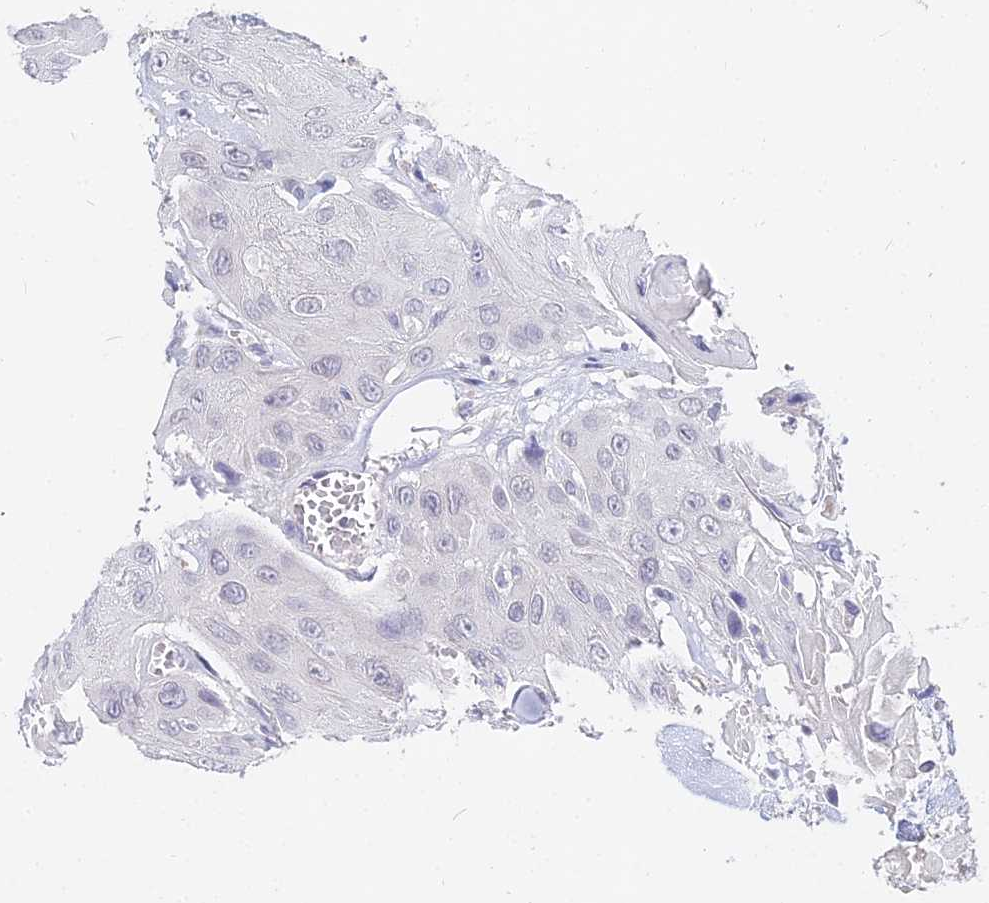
{"staining": {"intensity": "negative", "quantity": "none", "location": "none"}, "tissue": "head and neck cancer", "cell_type": "Tumor cells", "image_type": "cancer", "snomed": [{"axis": "morphology", "description": "Squamous cell carcinoma, NOS"}, {"axis": "topography", "description": "Head-Neck"}], "caption": "Tumor cells show no significant protein staining in head and neck squamous cell carcinoma.", "gene": "NPY", "patient": {"sex": "male", "age": 81}}